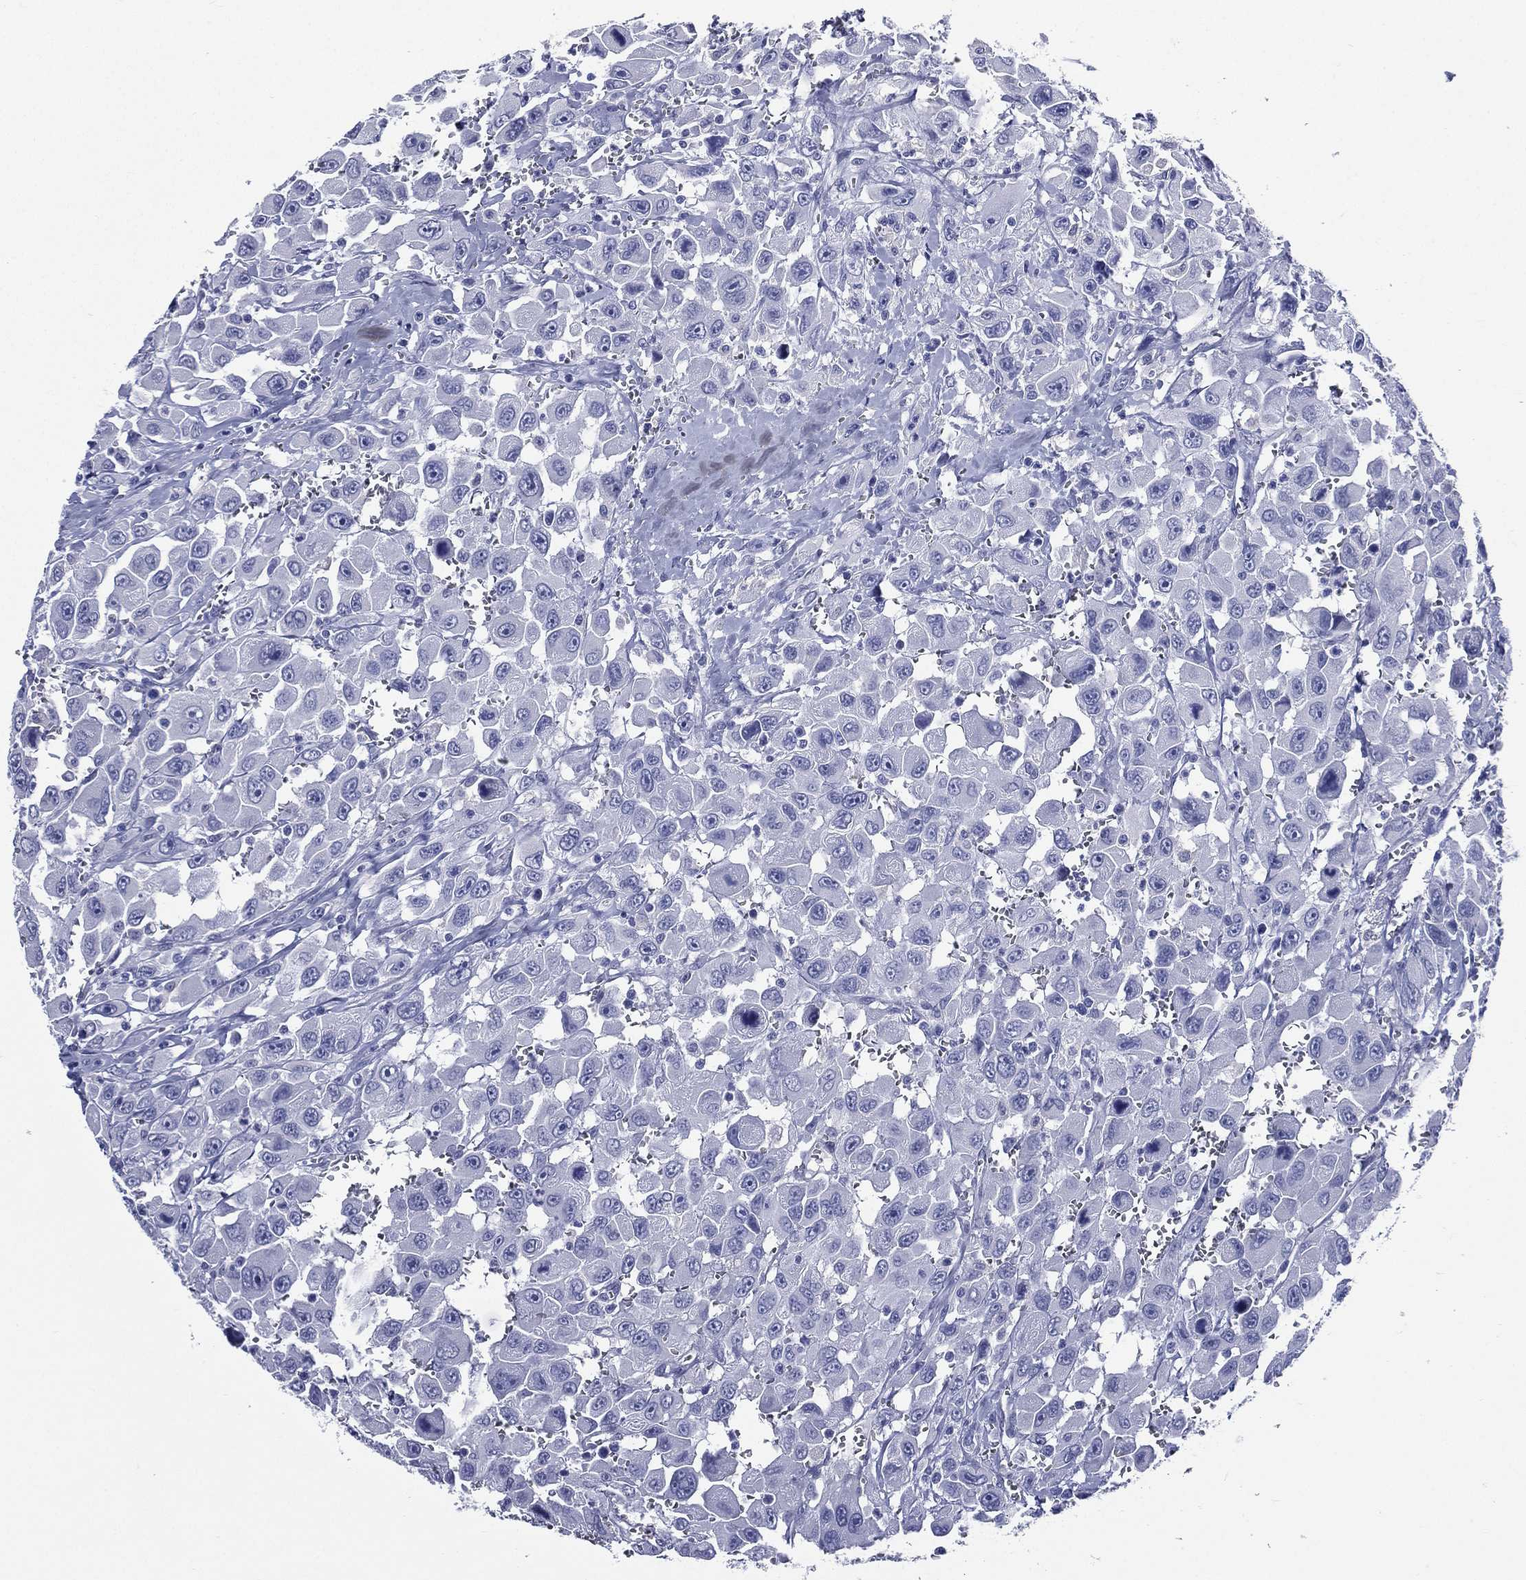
{"staining": {"intensity": "negative", "quantity": "none", "location": "none"}, "tissue": "head and neck cancer", "cell_type": "Tumor cells", "image_type": "cancer", "snomed": [{"axis": "morphology", "description": "Squamous cell carcinoma, NOS"}, {"axis": "morphology", "description": "Squamous cell carcinoma, metastatic, NOS"}, {"axis": "topography", "description": "Oral tissue"}, {"axis": "topography", "description": "Head-Neck"}], "caption": "Immunohistochemical staining of metastatic squamous cell carcinoma (head and neck) reveals no significant staining in tumor cells. (Immunohistochemistry, brightfield microscopy, high magnification).", "gene": "DPYS", "patient": {"sex": "female", "age": 85}}